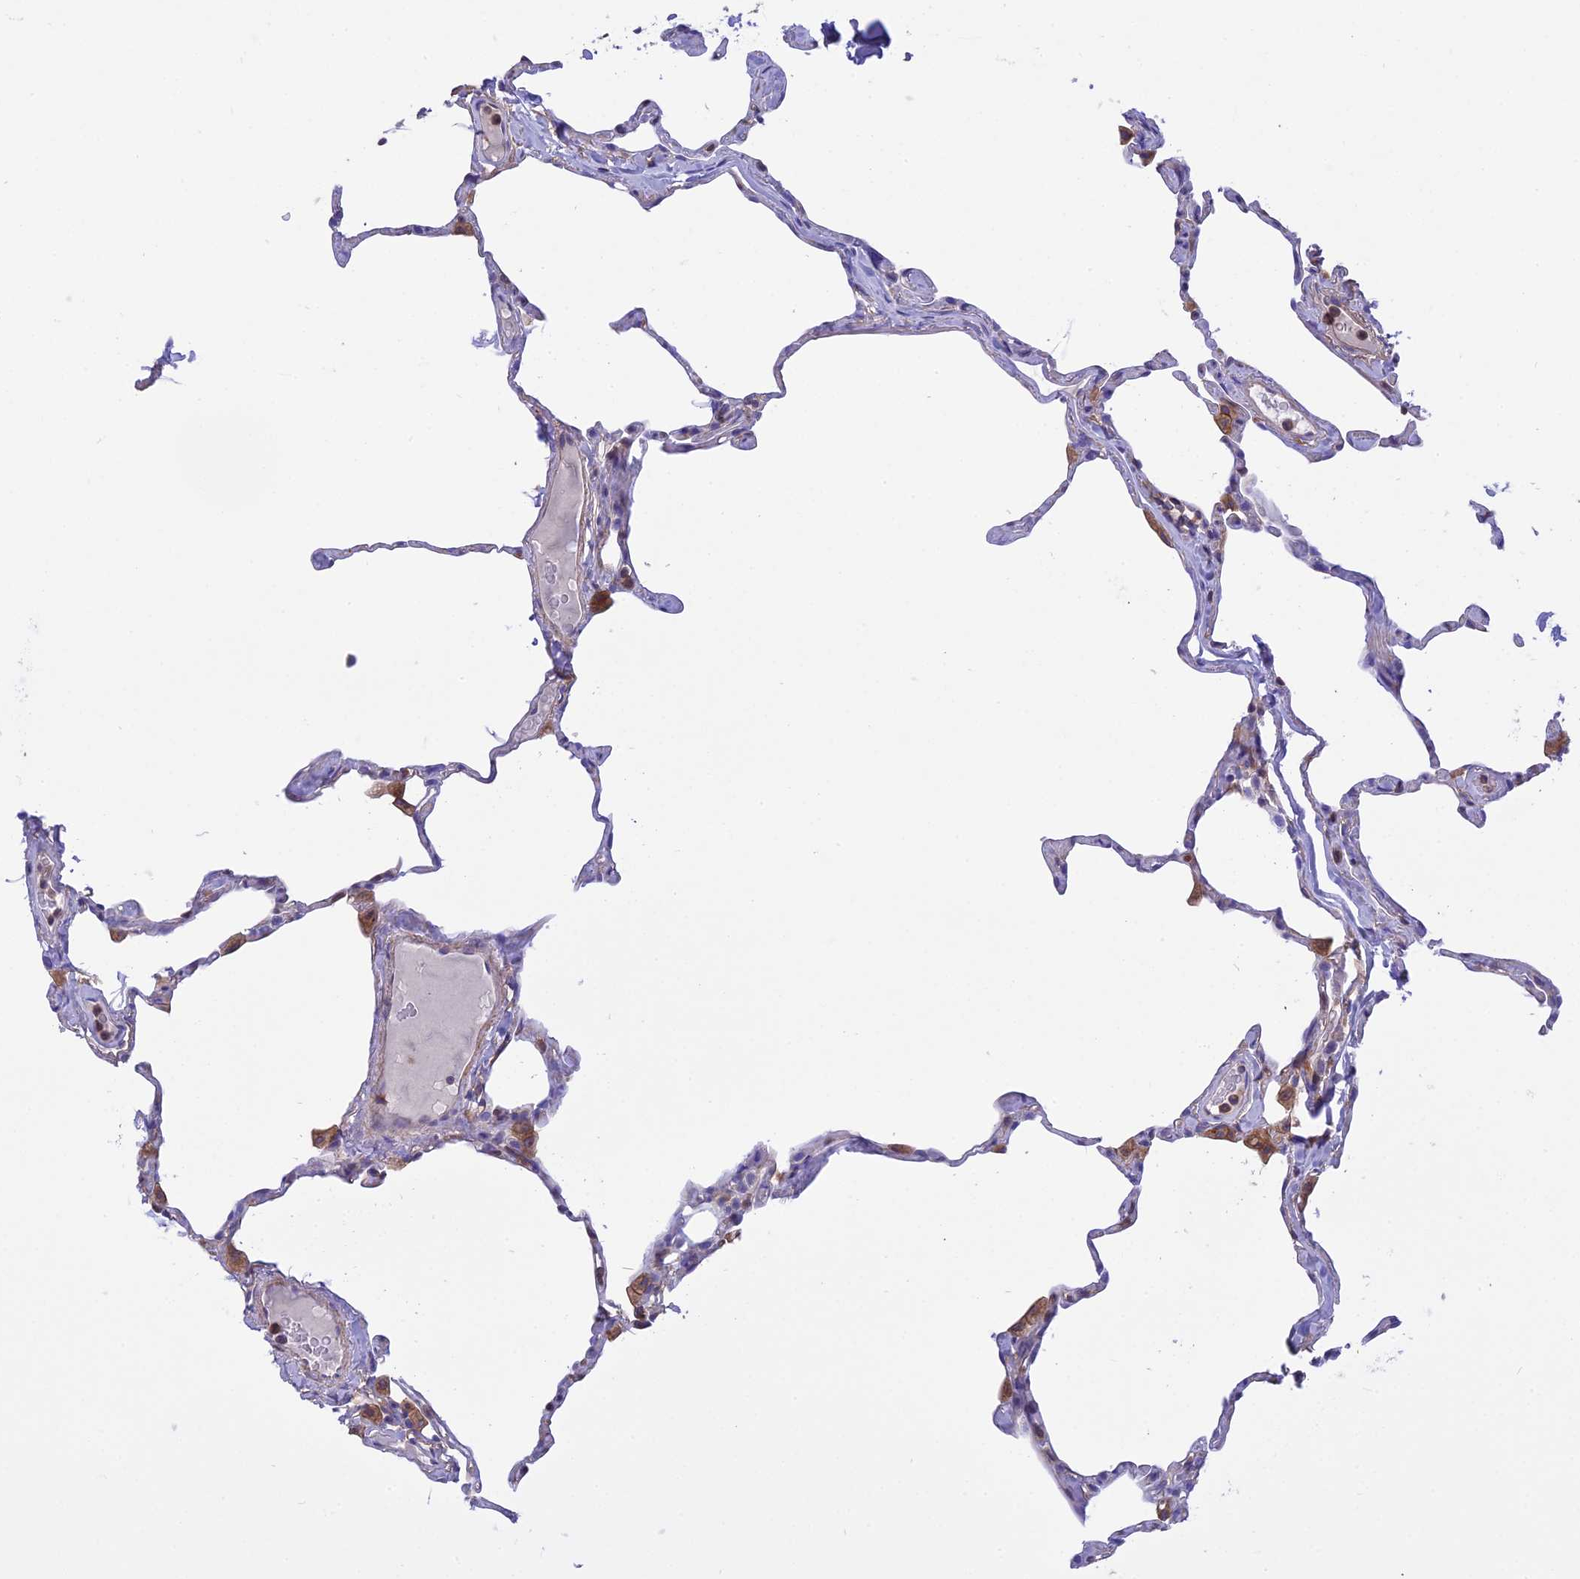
{"staining": {"intensity": "weak", "quantity": "<25%", "location": "cytoplasmic/membranous"}, "tissue": "lung", "cell_type": "Alveolar cells", "image_type": "normal", "snomed": [{"axis": "morphology", "description": "Normal tissue, NOS"}, {"axis": "topography", "description": "Lung"}], "caption": "Immunohistochemistry (IHC) image of benign lung: lung stained with DAB displays no significant protein staining in alveolar cells. (Immunohistochemistry (IHC), brightfield microscopy, high magnification).", "gene": "CORO7", "patient": {"sex": "male", "age": 65}}